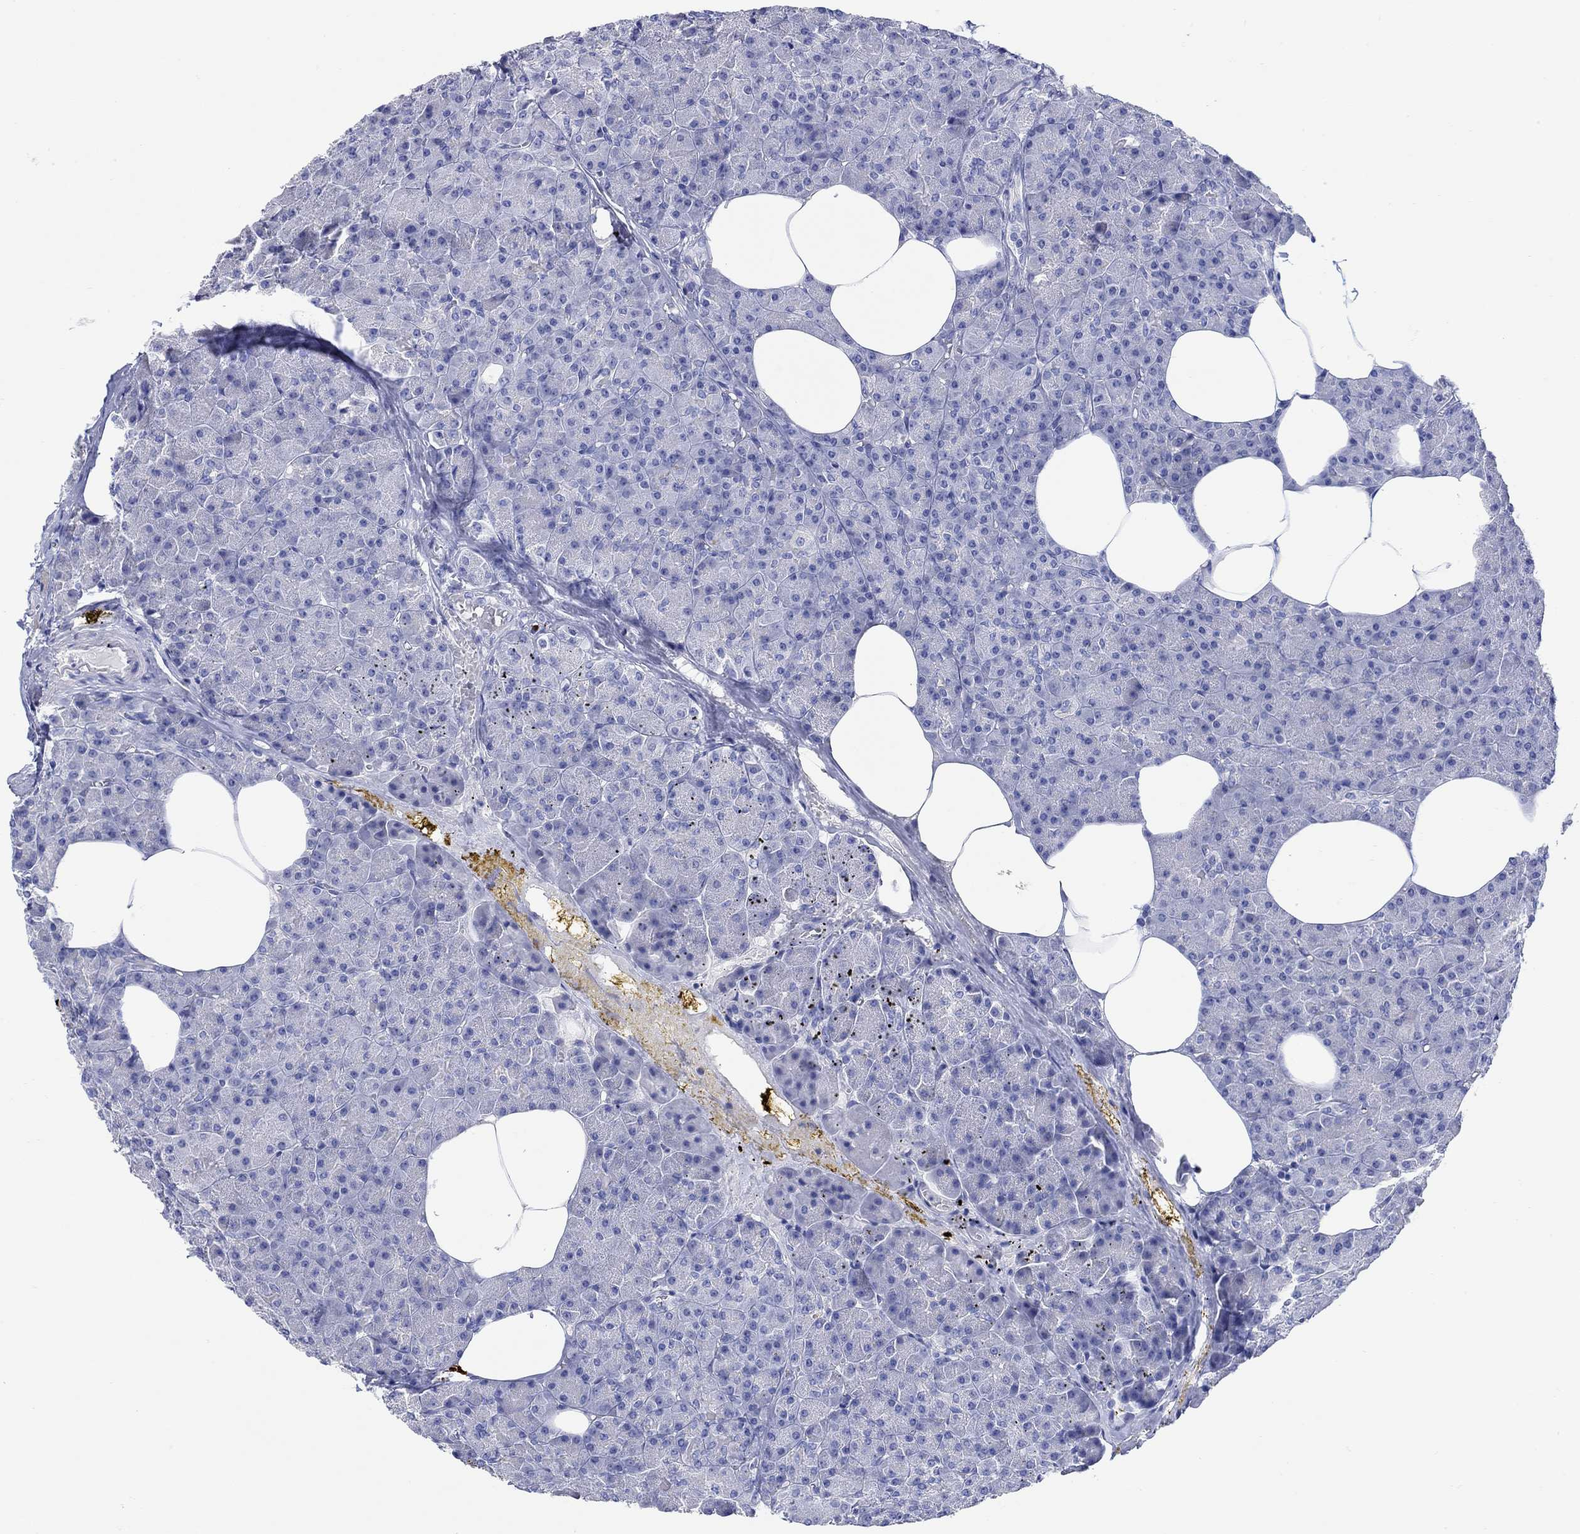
{"staining": {"intensity": "negative", "quantity": "none", "location": "none"}, "tissue": "pancreas", "cell_type": "Exocrine glandular cells", "image_type": "normal", "snomed": [{"axis": "morphology", "description": "Normal tissue, NOS"}, {"axis": "topography", "description": "Pancreas"}], "caption": "This is an immunohistochemistry histopathology image of unremarkable human pancreas. There is no staining in exocrine glandular cells.", "gene": "P2RY6", "patient": {"sex": "female", "age": 45}}